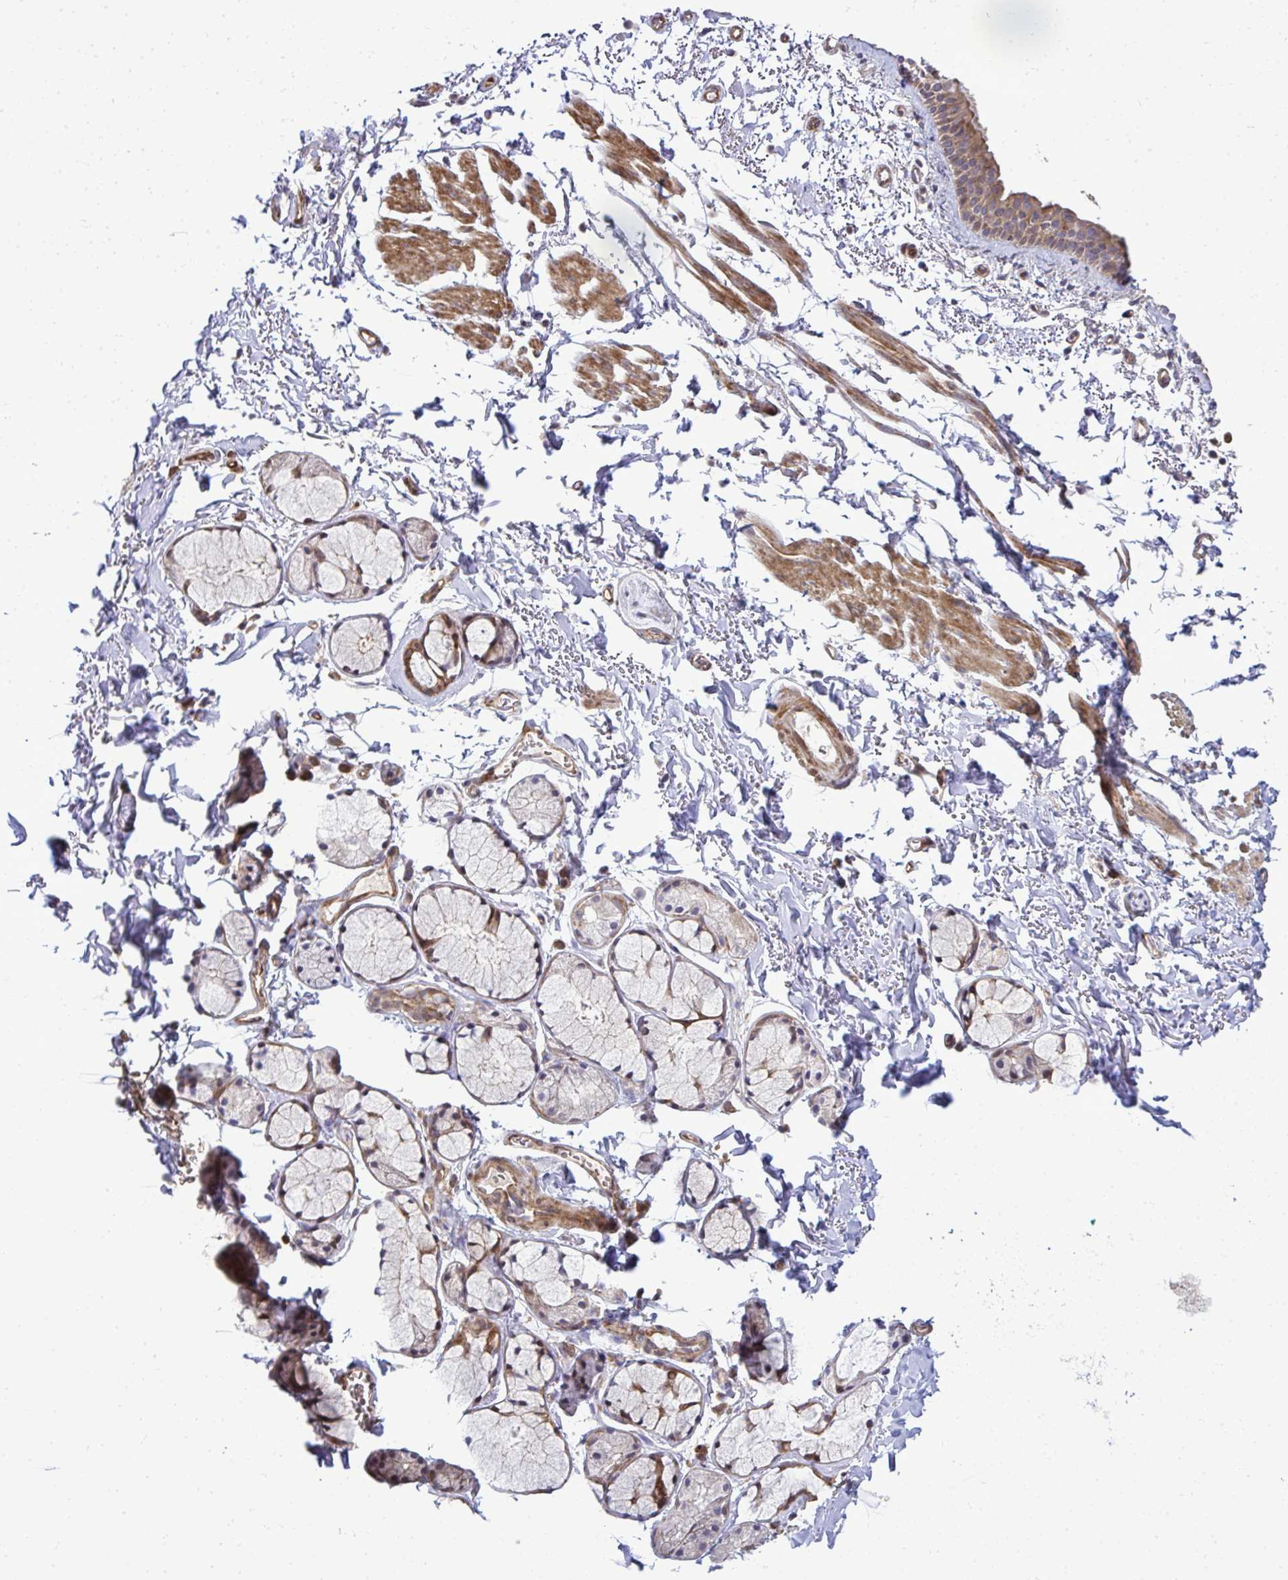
{"staining": {"intensity": "moderate", "quantity": ">75%", "location": "cytoplasmic/membranous"}, "tissue": "bronchus", "cell_type": "Respiratory epithelial cells", "image_type": "normal", "snomed": [{"axis": "morphology", "description": "Normal tissue, NOS"}, {"axis": "topography", "description": "Cartilage tissue"}, {"axis": "topography", "description": "Bronchus"}, {"axis": "topography", "description": "Peripheral nerve tissue"}], "caption": "Human bronchus stained with a brown dye exhibits moderate cytoplasmic/membranous positive expression in approximately >75% of respiratory epithelial cells.", "gene": "ZSCAN9", "patient": {"sex": "female", "age": 59}}